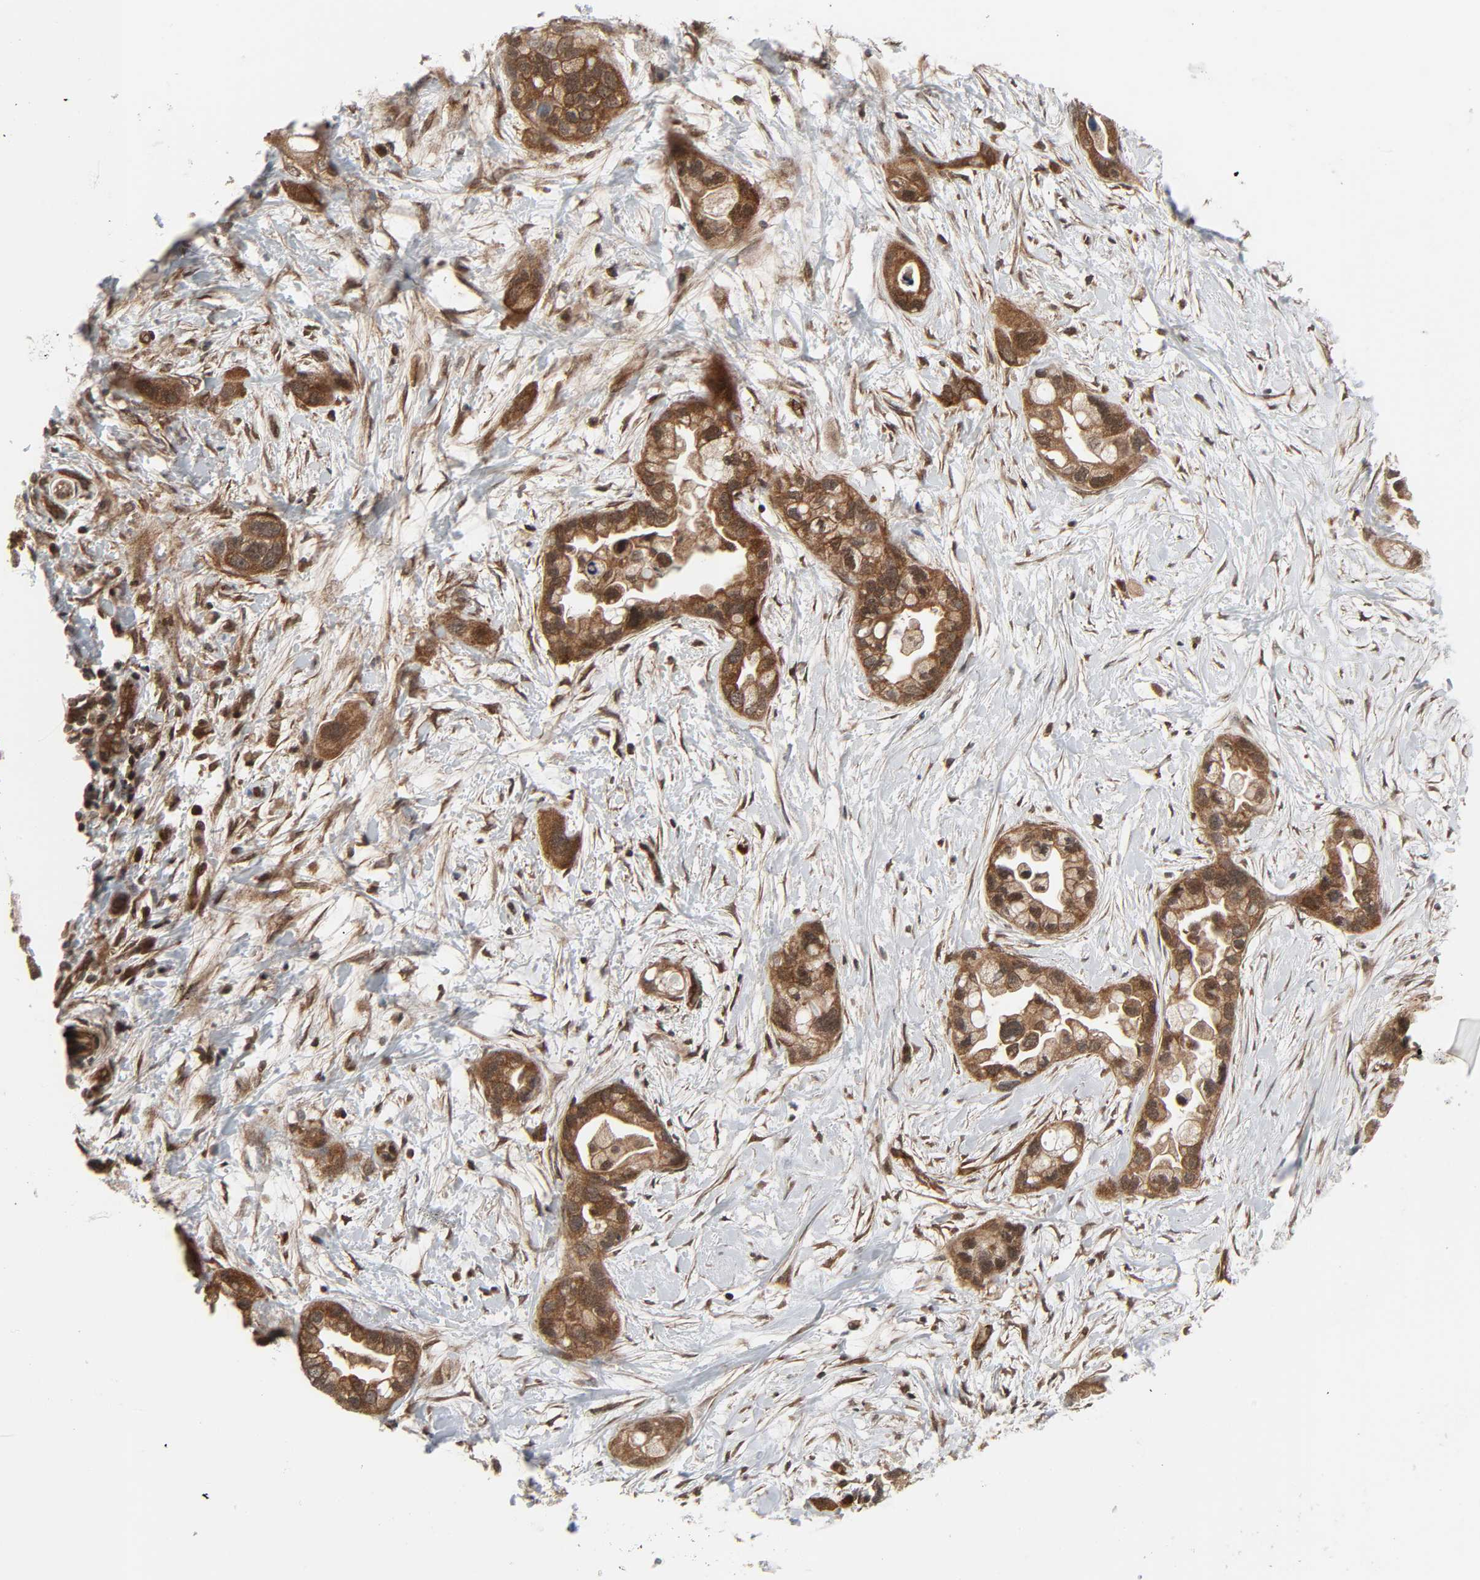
{"staining": {"intensity": "strong", "quantity": ">75%", "location": "cytoplasmic/membranous,nuclear"}, "tissue": "pancreatic cancer", "cell_type": "Tumor cells", "image_type": "cancer", "snomed": [{"axis": "morphology", "description": "Adenocarcinoma, NOS"}, {"axis": "topography", "description": "Pancreas"}], "caption": "Adenocarcinoma (pancreatic) tissue displays strong cytoplasmic/membranous and nuclear positivity in approximately >75% of tumor cells The staining was performed using DAB, with brown indicating positive protein expression. Nuclei are stained blue with hematoxylin.", "gene": "GSK3A", "patient": {"sex": "female", "age": 77}}